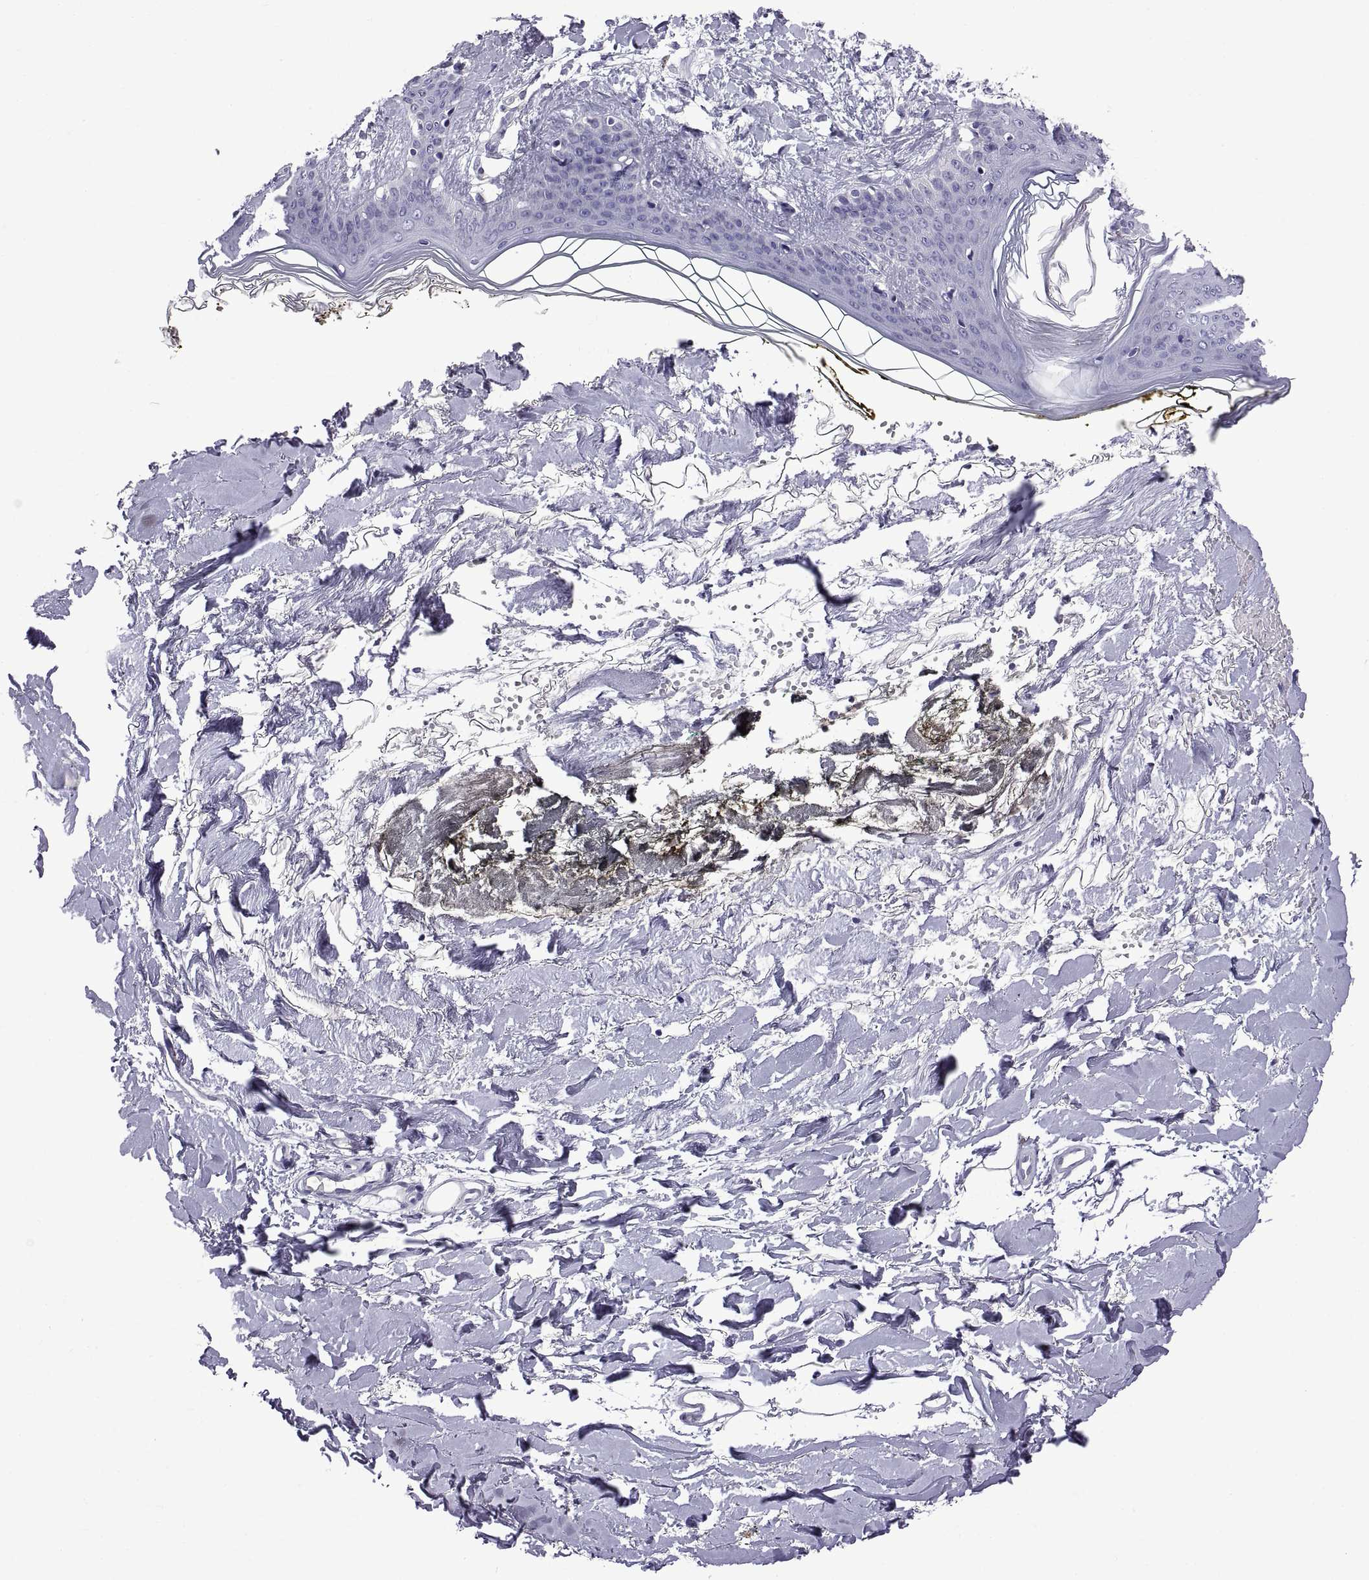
{"staining": {"intensity": "negative", "quantity": "none", "location": "none"}, "tissue": "skin", "cell_type": "Fibroblasts", "image_type": "normal", "snomed": [{"axis": "morphology", "description": "Normal tissue, NOS"}, {"axis": "topography", "description": "Skin"}], "caption": "Immunohistochemistry (IHC) of unremarkable skin demonstrates no expression in fibroblasts. Brightfield microscopy of immunohistochemistry (IHC) stained with DAB (brown) and hematoxylin (blue), captured at high magnification.", "gene": "SPDYE10", "patient": {"sex": "female", "age": 34}}